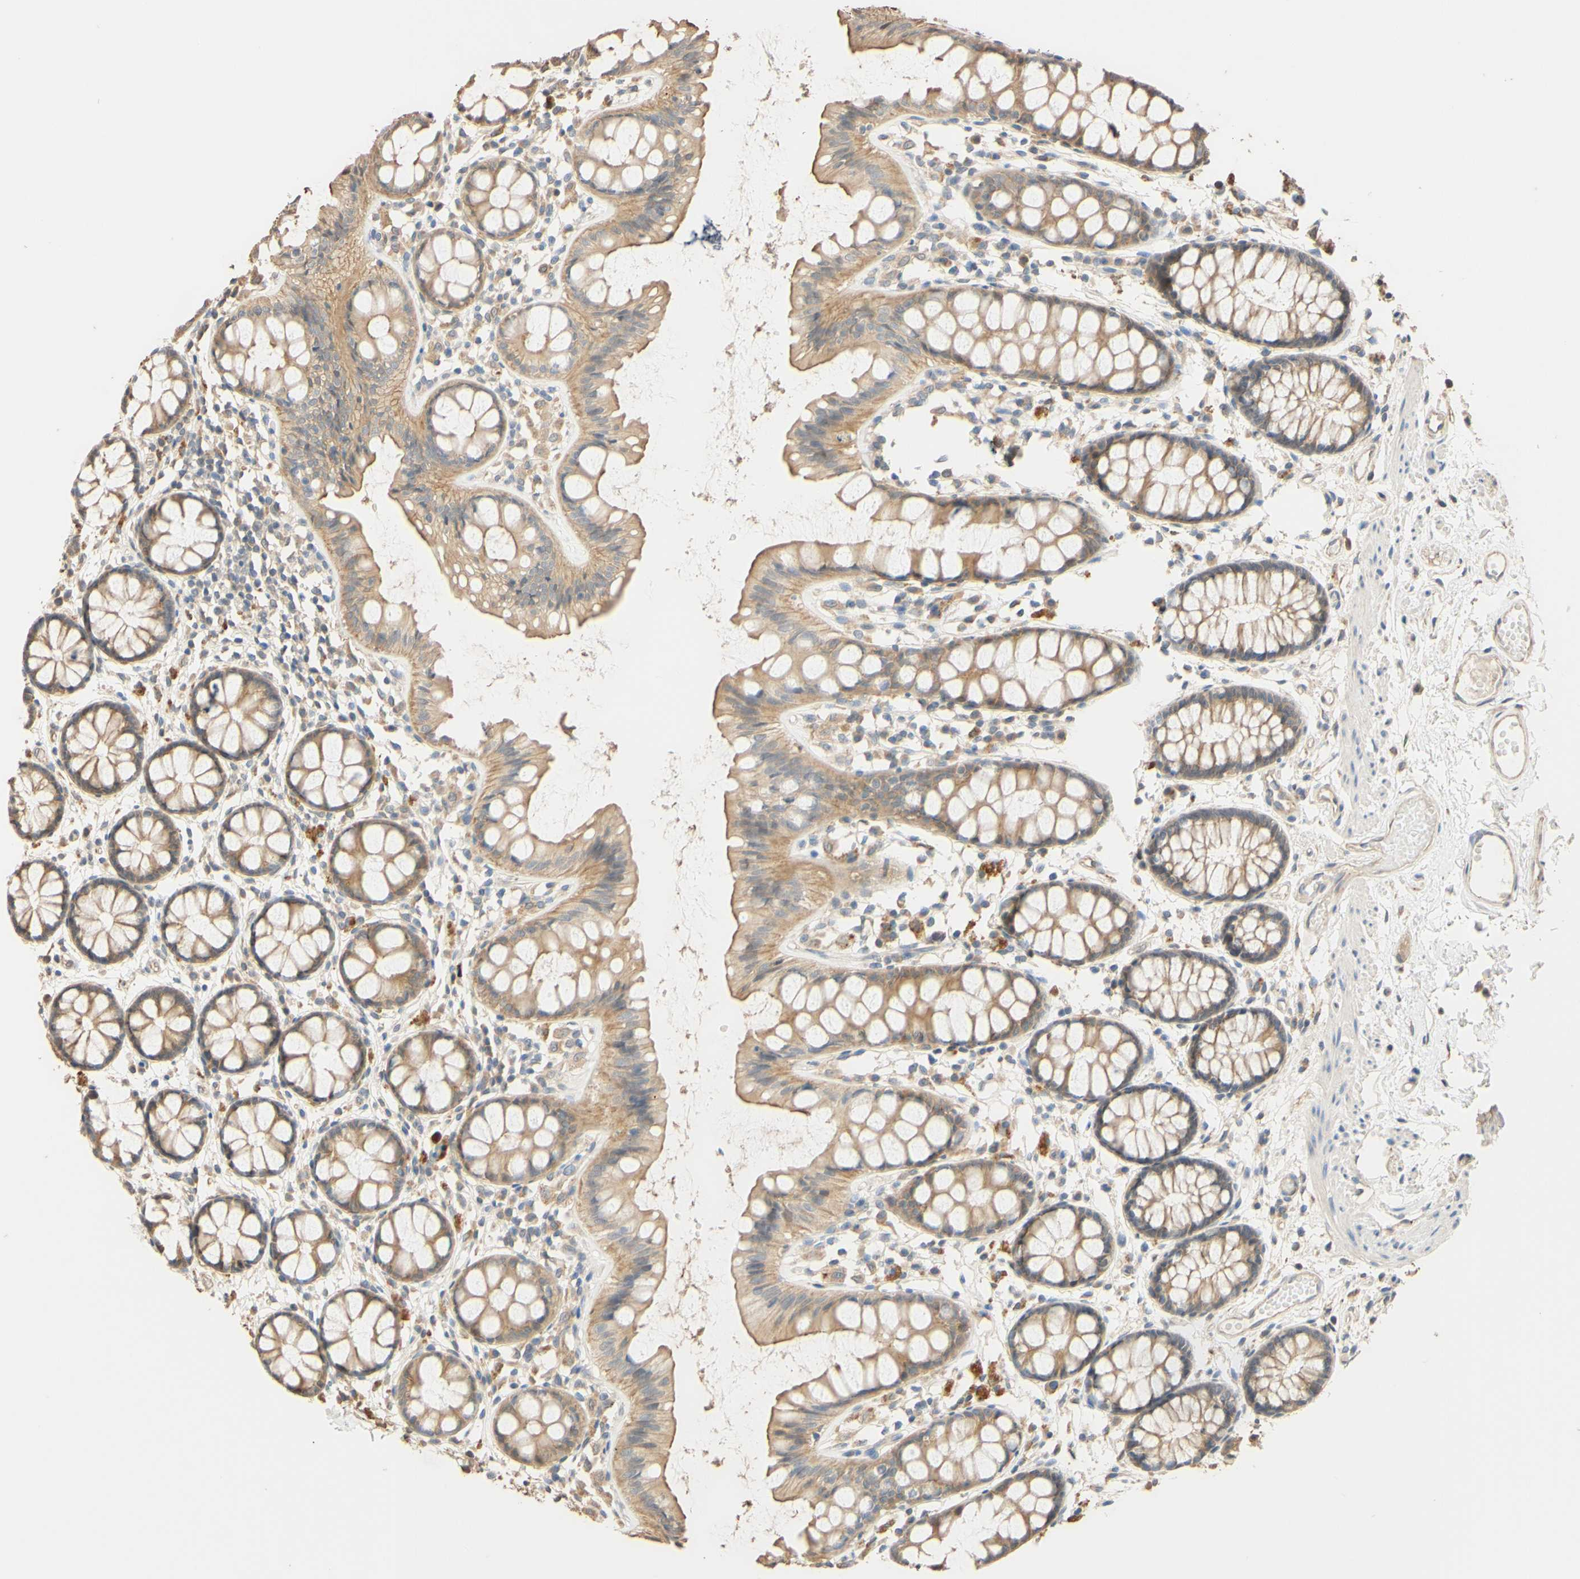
{"staining": {"intensity": "moderate", "quantity": ">75%", "location": "cytoplasmic/membranous"}, "tissue": "rectum", "cell_type": "Glandular cells", "image_type": "normal", "snomed": [{"axis": "morphology", "description": "Normal tissue, NOS"}, {"axis": "topography", "description": "Rectum"}], "caption": "An image of rectum stained for a protein shows moderate cytoplasmic/membranous brown staining in glandular cells.", "gene": "SMIM19", "patient": {"sex": "female", "age": 66}}